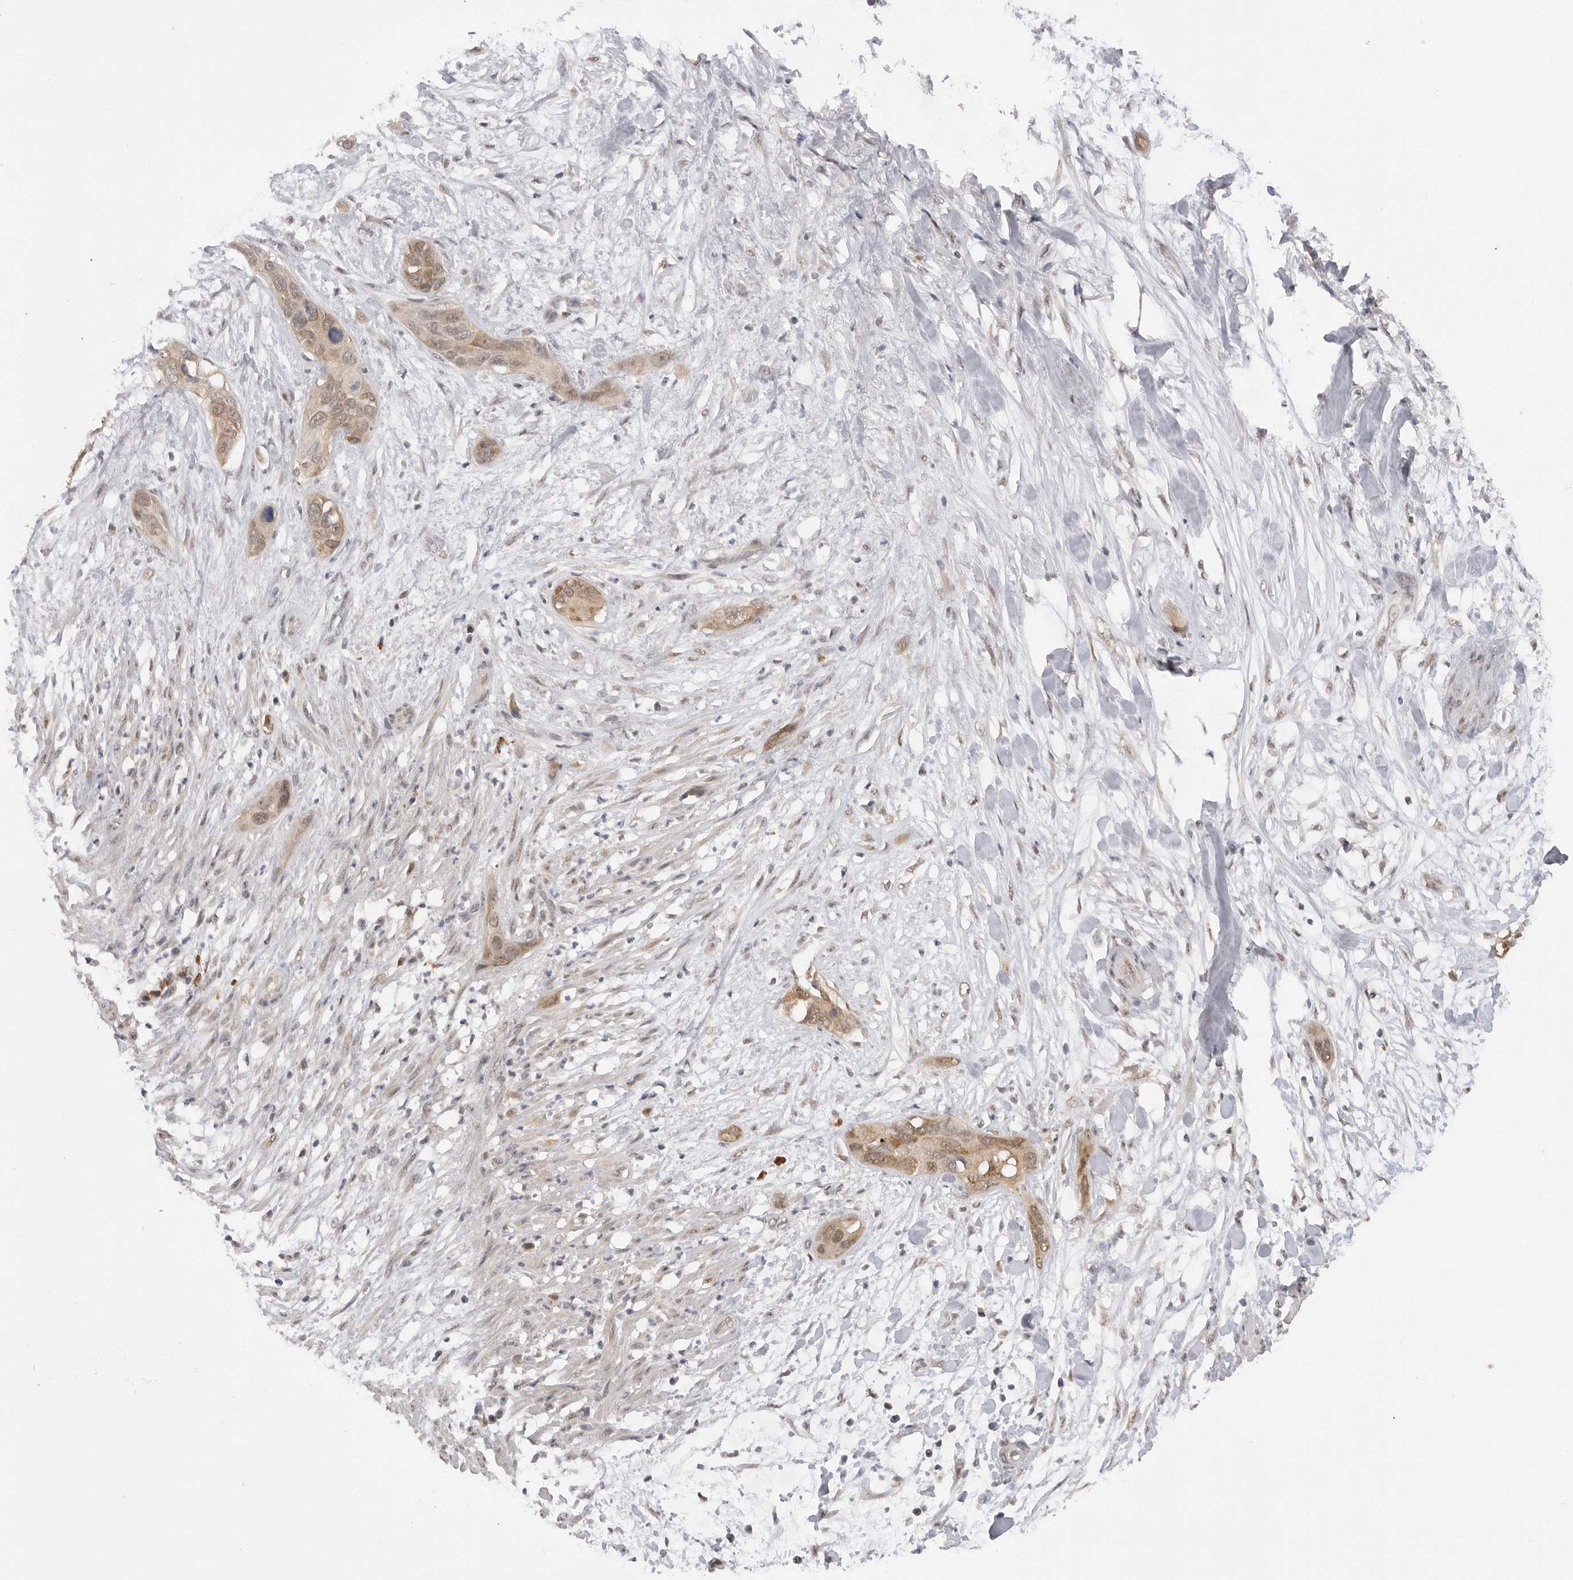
{"staining": {"intensity": "weak", "quantity": ">75%", "location": "cytoplasmic/membranous,nuclear"}, "tissue": "pancreatic cancer", "cell_type": "Tumor cells", "image_type": "cancer", "snomed": [{"axis": "morphology", "description": "Adenocarcinoma, NOS"}, {"axis": "topography", "description": "Pancreas"}], "caption": "A brown stain highlights weak cytoplasmic/membranous and nuclear expression of a protein in pancreatic cancer tumor cells.", "gene": "ASPSCR1", "patient": {"sex": "female", "age": 60}}